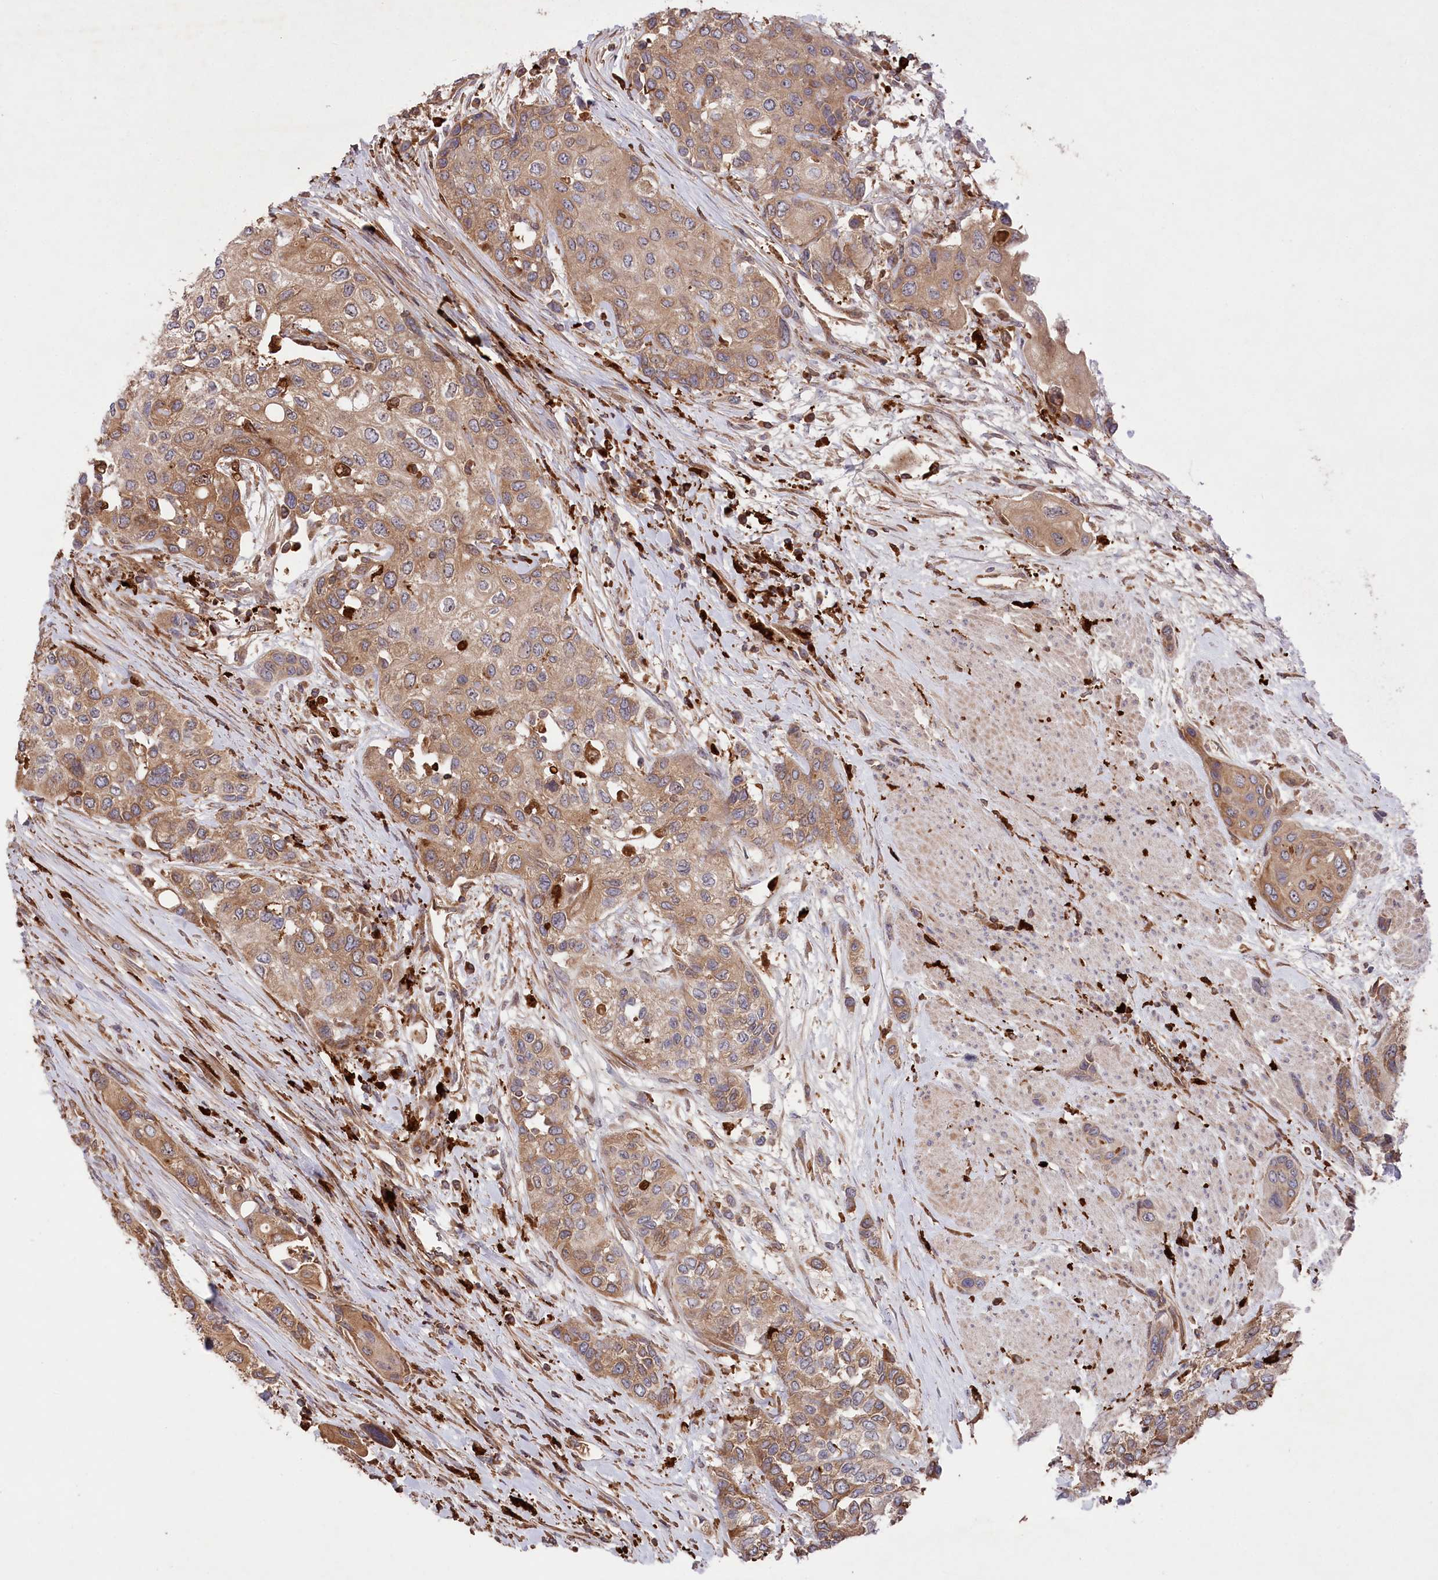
{"staining": {"intensity": "moderate", "quantity": ">75%", "location": "cytoplasmic/membranous"}, "tissue": "urothelial cancer", "cell_type": "Tumor cells", "image_type": "cancer", "snomed": [{"axis": "morphology", "description": "Normal tissue, NOS"}, {"axis": "morphology", "description": "Urothelial carcinoma, High grade"}, {"axis": "topography", "description": "Vascular tissue"}, {"axis": "topography", "description": "Urinary bladder"}], "caption": "IHC (DAB (3,3'-diaminobenzidine)) staining of human urothelial cancer displays moderate cytoplasmic/membranous protein positivity in approximately >75% of tumor cells. (IHC, brightfield microscopy, high magnification).", "gene": "PPP1R21", "patient": {"sex": "female", "age": 56}}